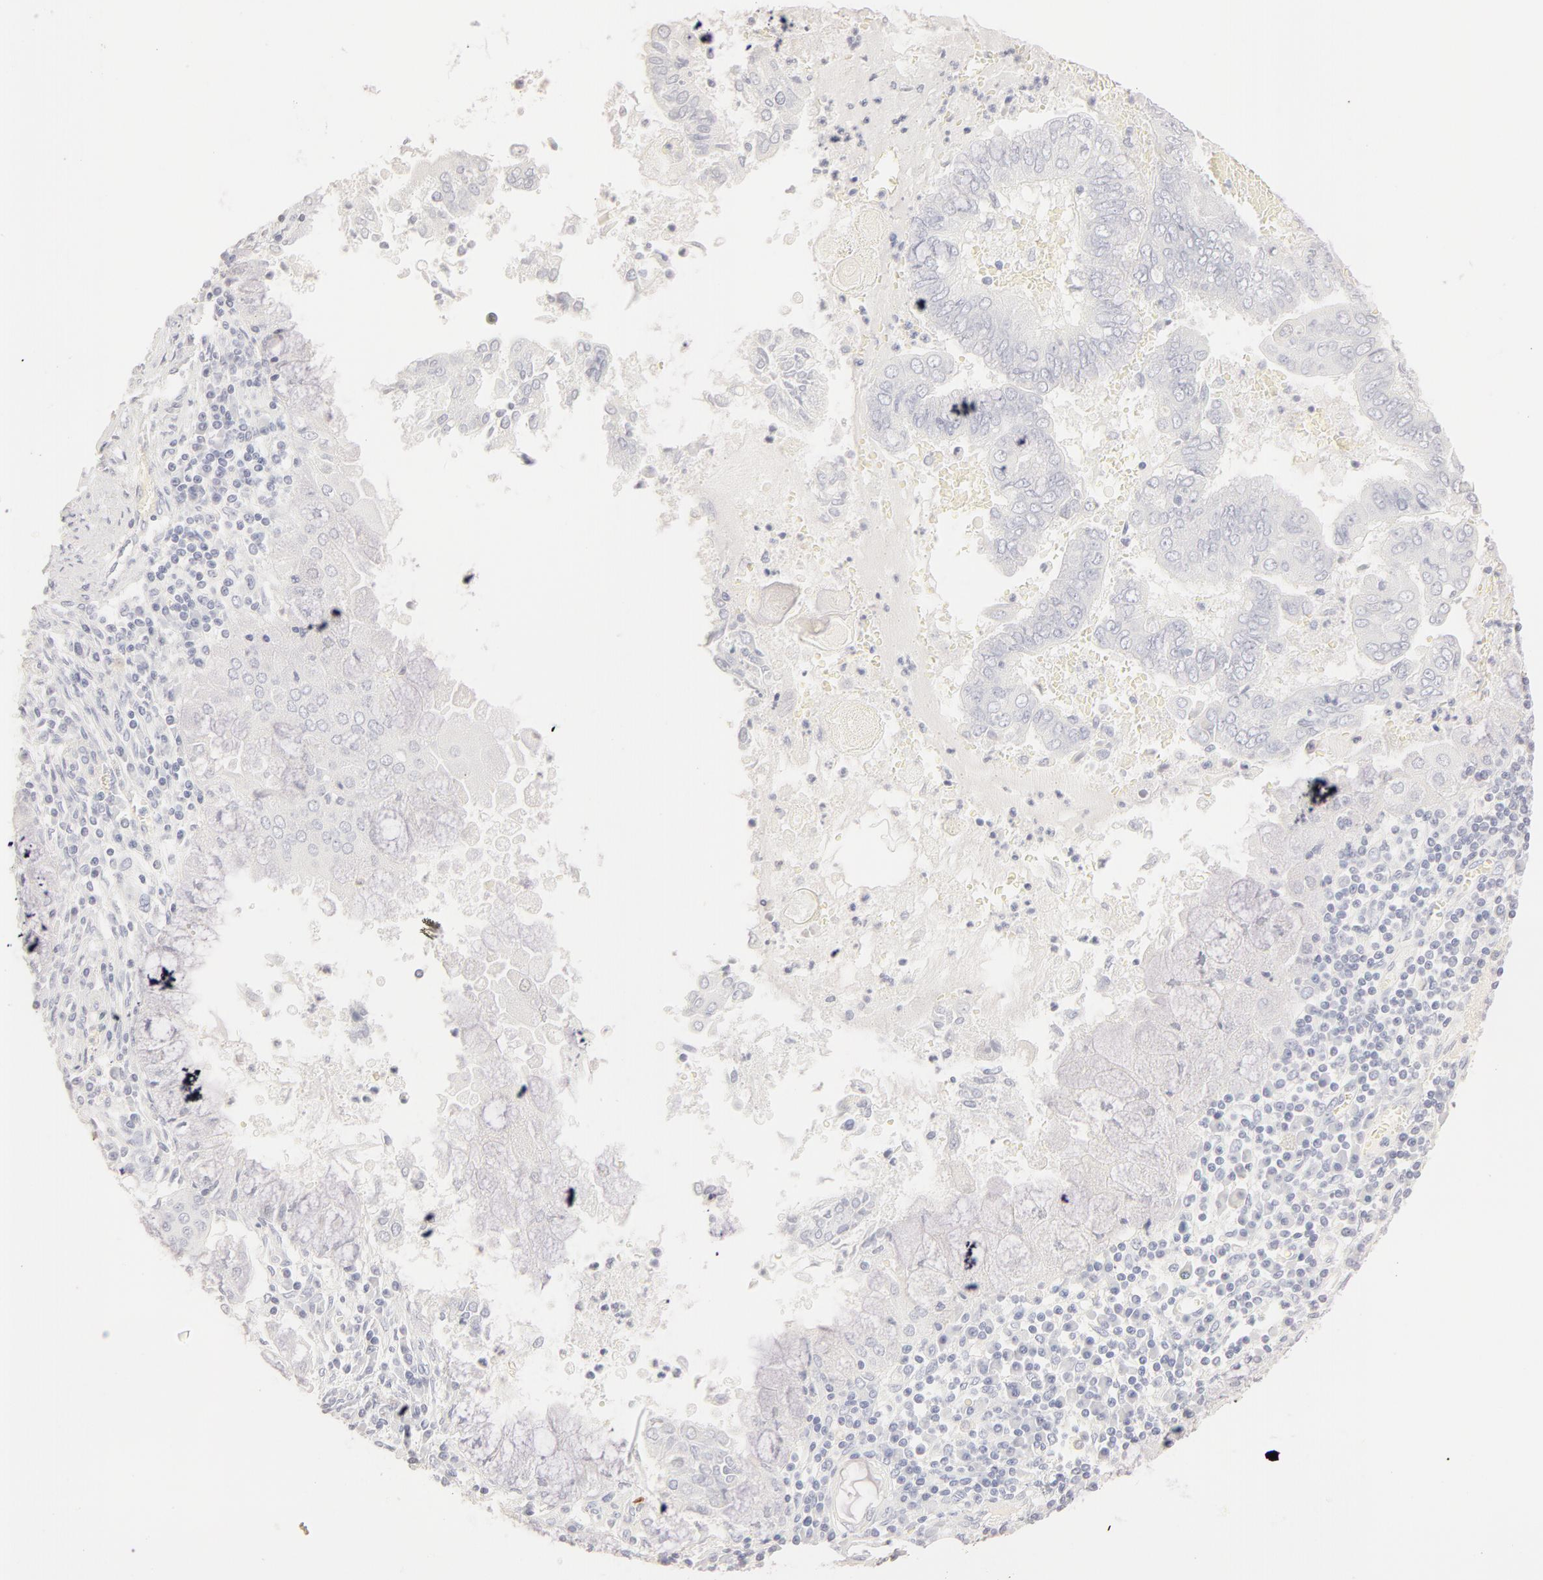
{"staining": {"intensity": "negative", "quantity": "none", "location": "none"}, "tissue": "endometrial cancer", "cell_type": "Tumor cells", "image_type": "cancer", "snomed": [{"axis": "morphology", "description": "Adenocarcinoma, NOS"}, {"axis": "topography", "description": "Endometrium"}], "caption": "This is a micrograph of IHC staining of endometrial adenocarcinoma, which shows no expression in tumor cells.", "gene": "LGALS7B", "patient": {"sex": "female", "age": 79}}